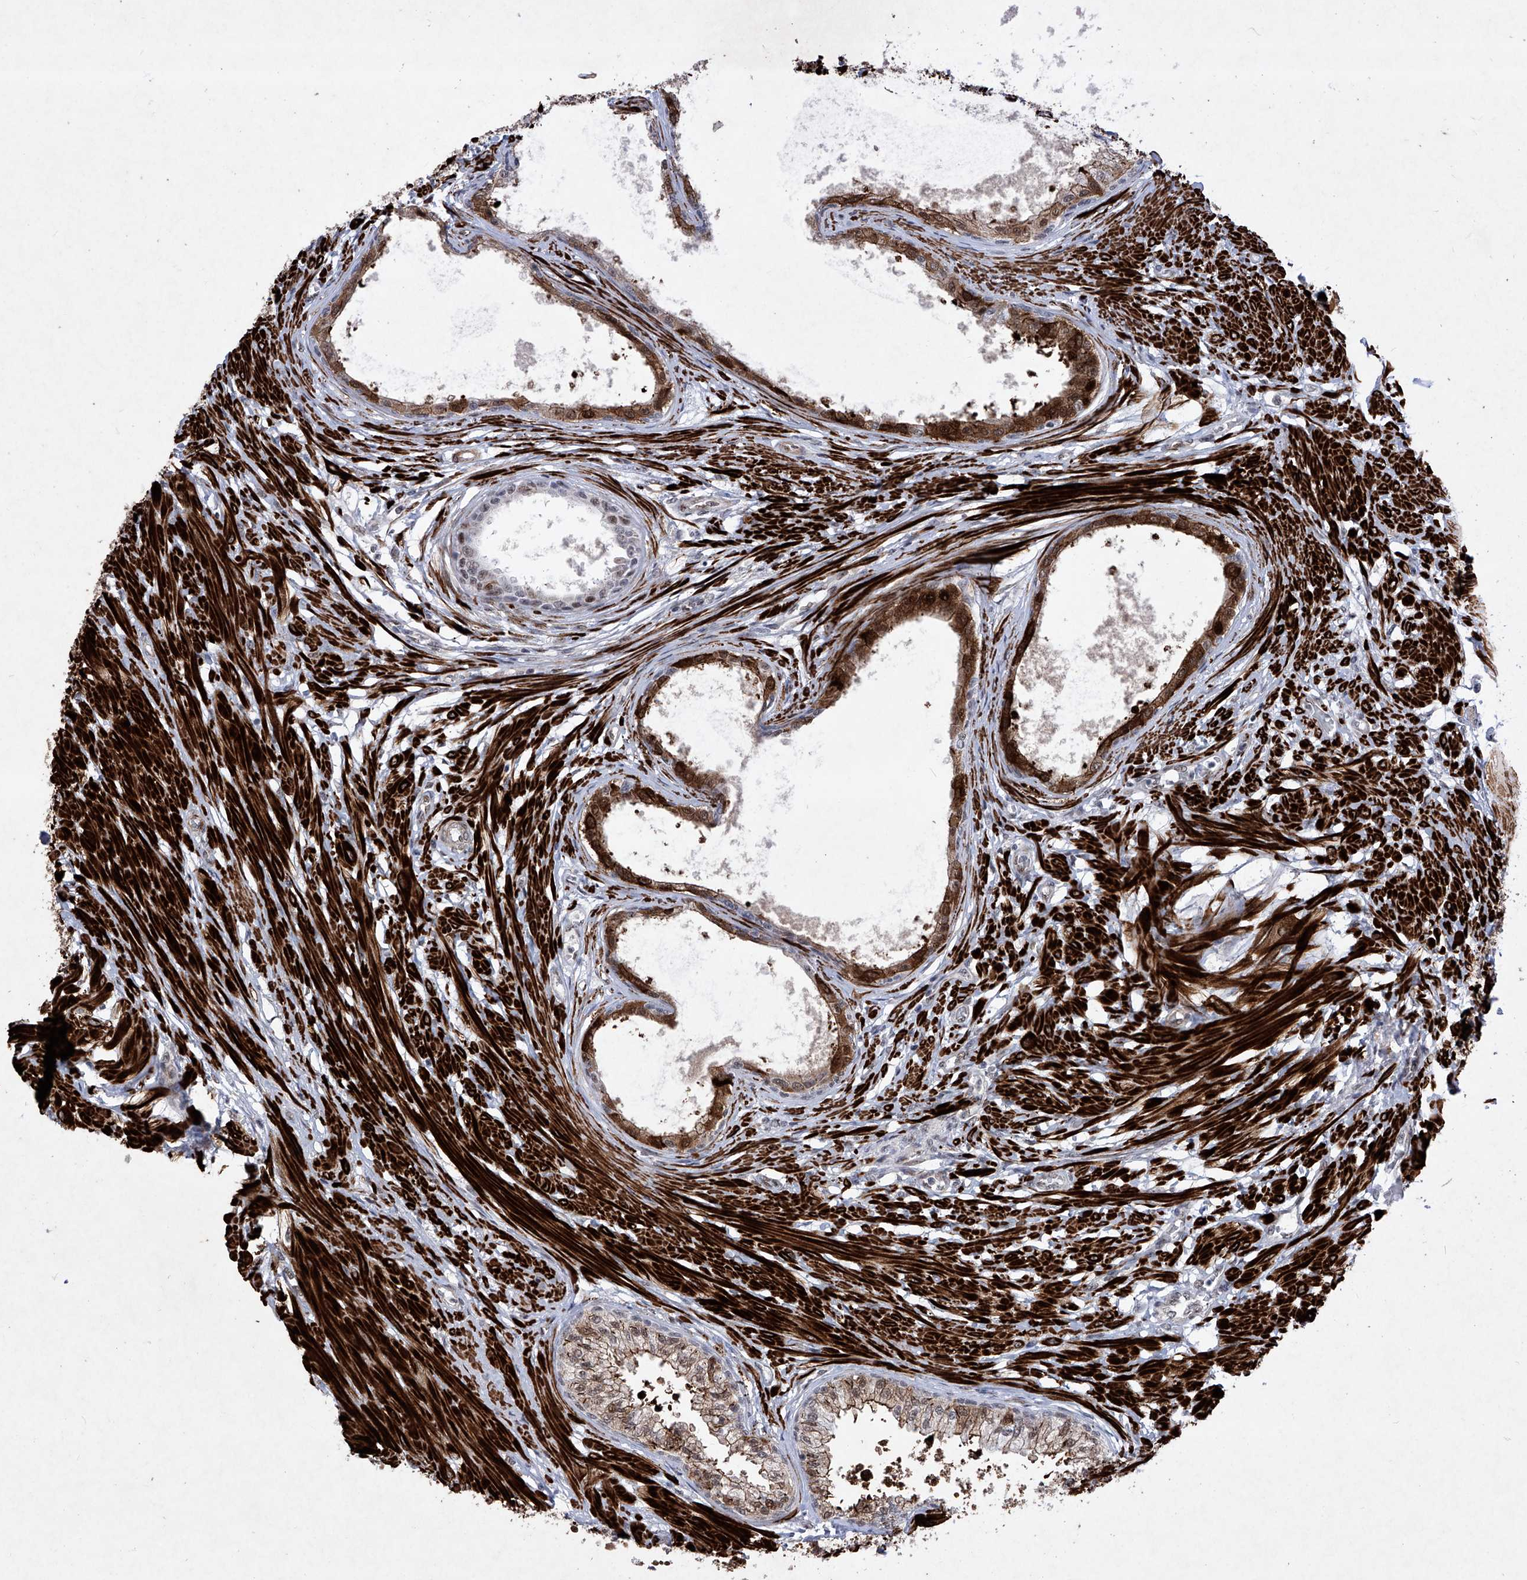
{"staining": {"intensity": "moderate", "quantity": ">75%", "location": "cytoplasmic/membranous,nuclear"}, "tissue": "prostate", "cell_type": "Glandular cells", "image_type": "normal", "snomed": [{"axis": "morphology", "description": "Normal tissue, NOS"}, {"axis": "topography", "description": "Prostate"}], "caption": "Prostate stained with a brown dye displays moderate cytoplasmic/membranous,nuclear positive positivity in about >75% of glandular cells.", "gene": "NFATC4", "patient": {"sex": "male", "age": 48}}